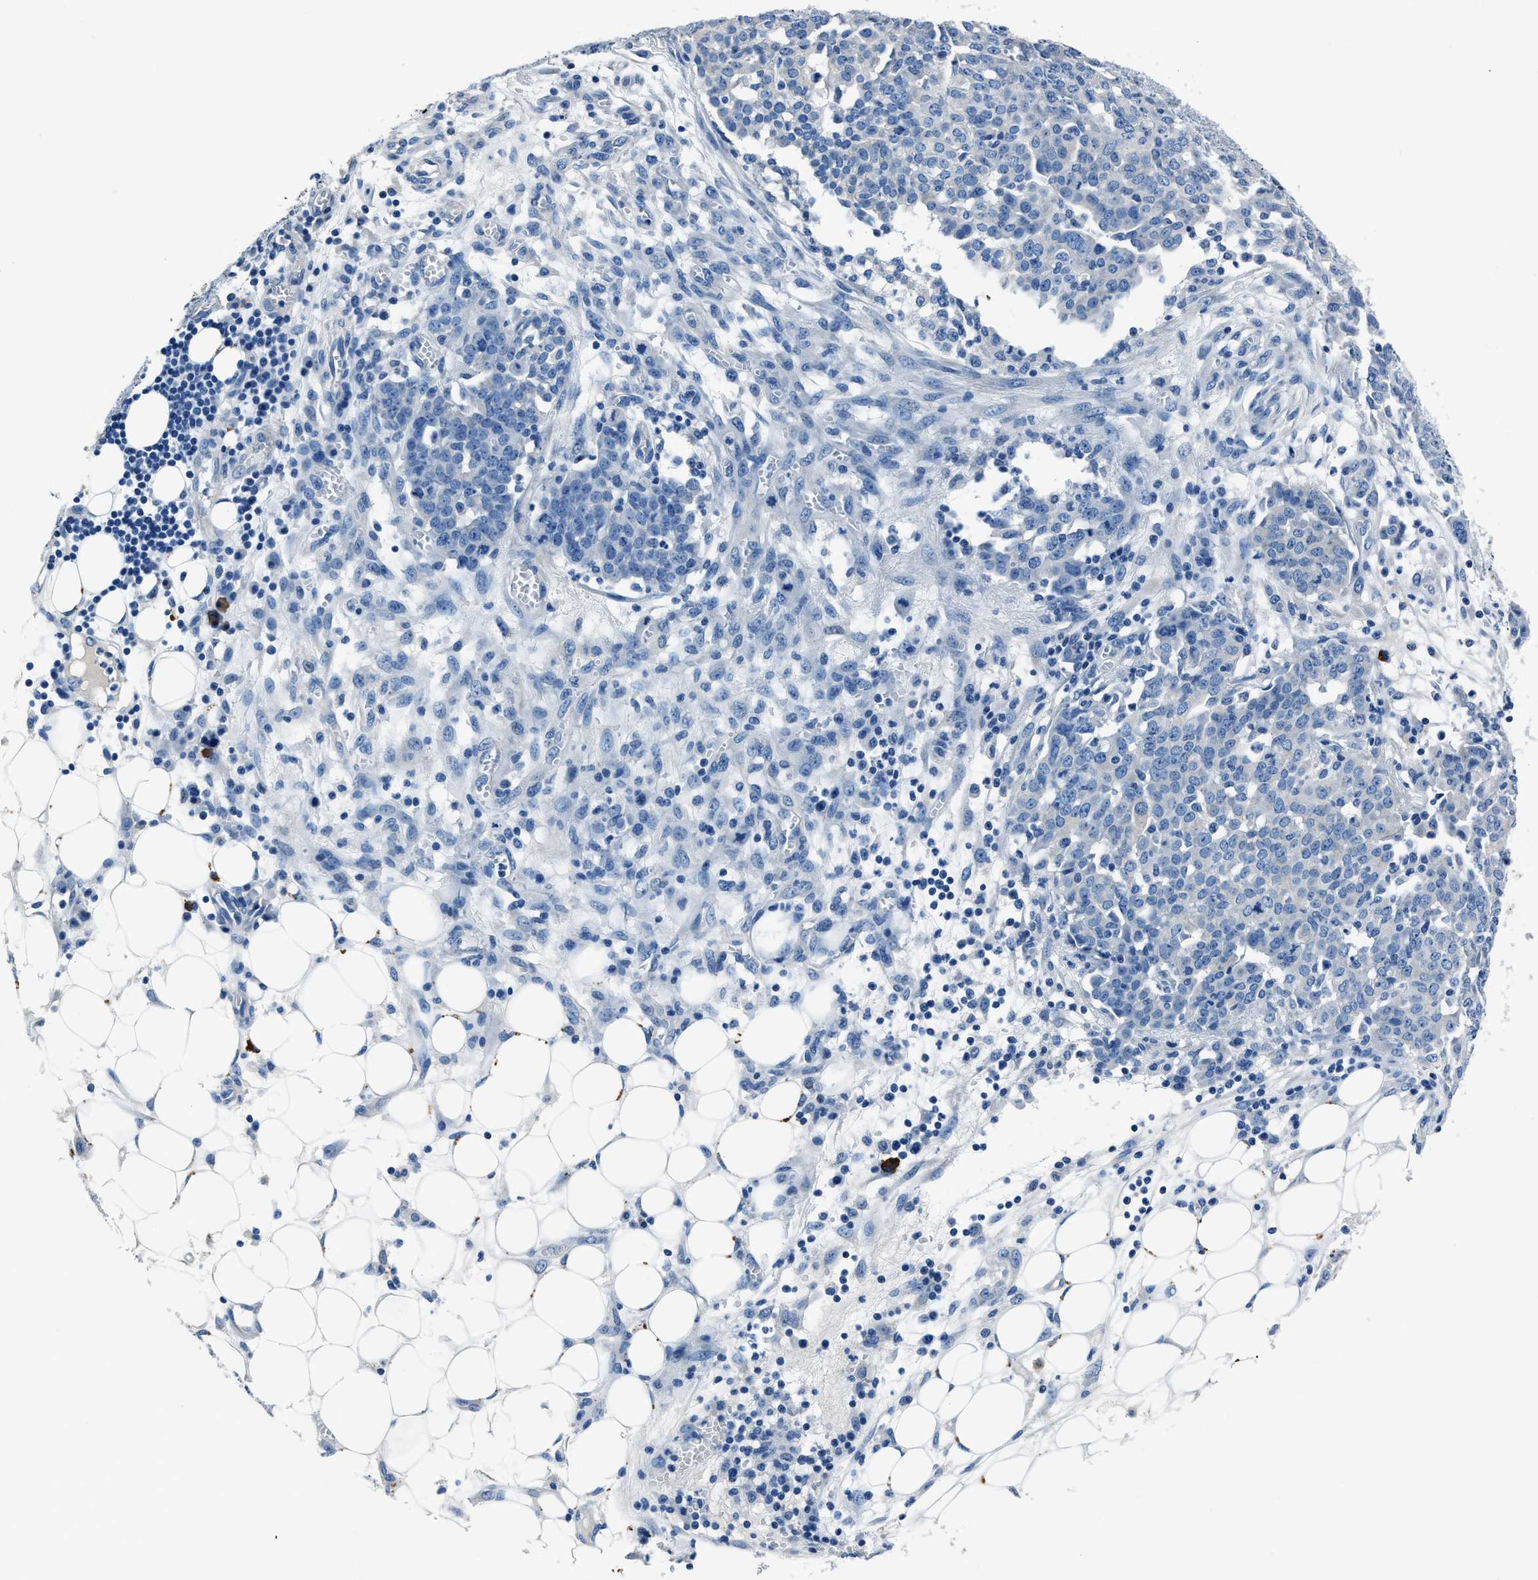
{"staining": {"intensity": "negative", "quantity": "none", "location": "none"}, "tissue": "ovarian cancer", "cell_type": "Tumor cells", "image_type": "cancer", "snomed": [{"axis": "morphology", "description": "Cystadenocarcinoma, serous, NOS"}, {"axis": "topography", "description": "Soft tissue"}, {"axis": "topography", "description": "Ovary"}], "caption": "Human serous cystadenocarcinoma (ovarian) stained for a protein using IHC reveals no expression in tumor cells.", "gene": "NACAD", "patient": {"sex": "female", "age": 57}}